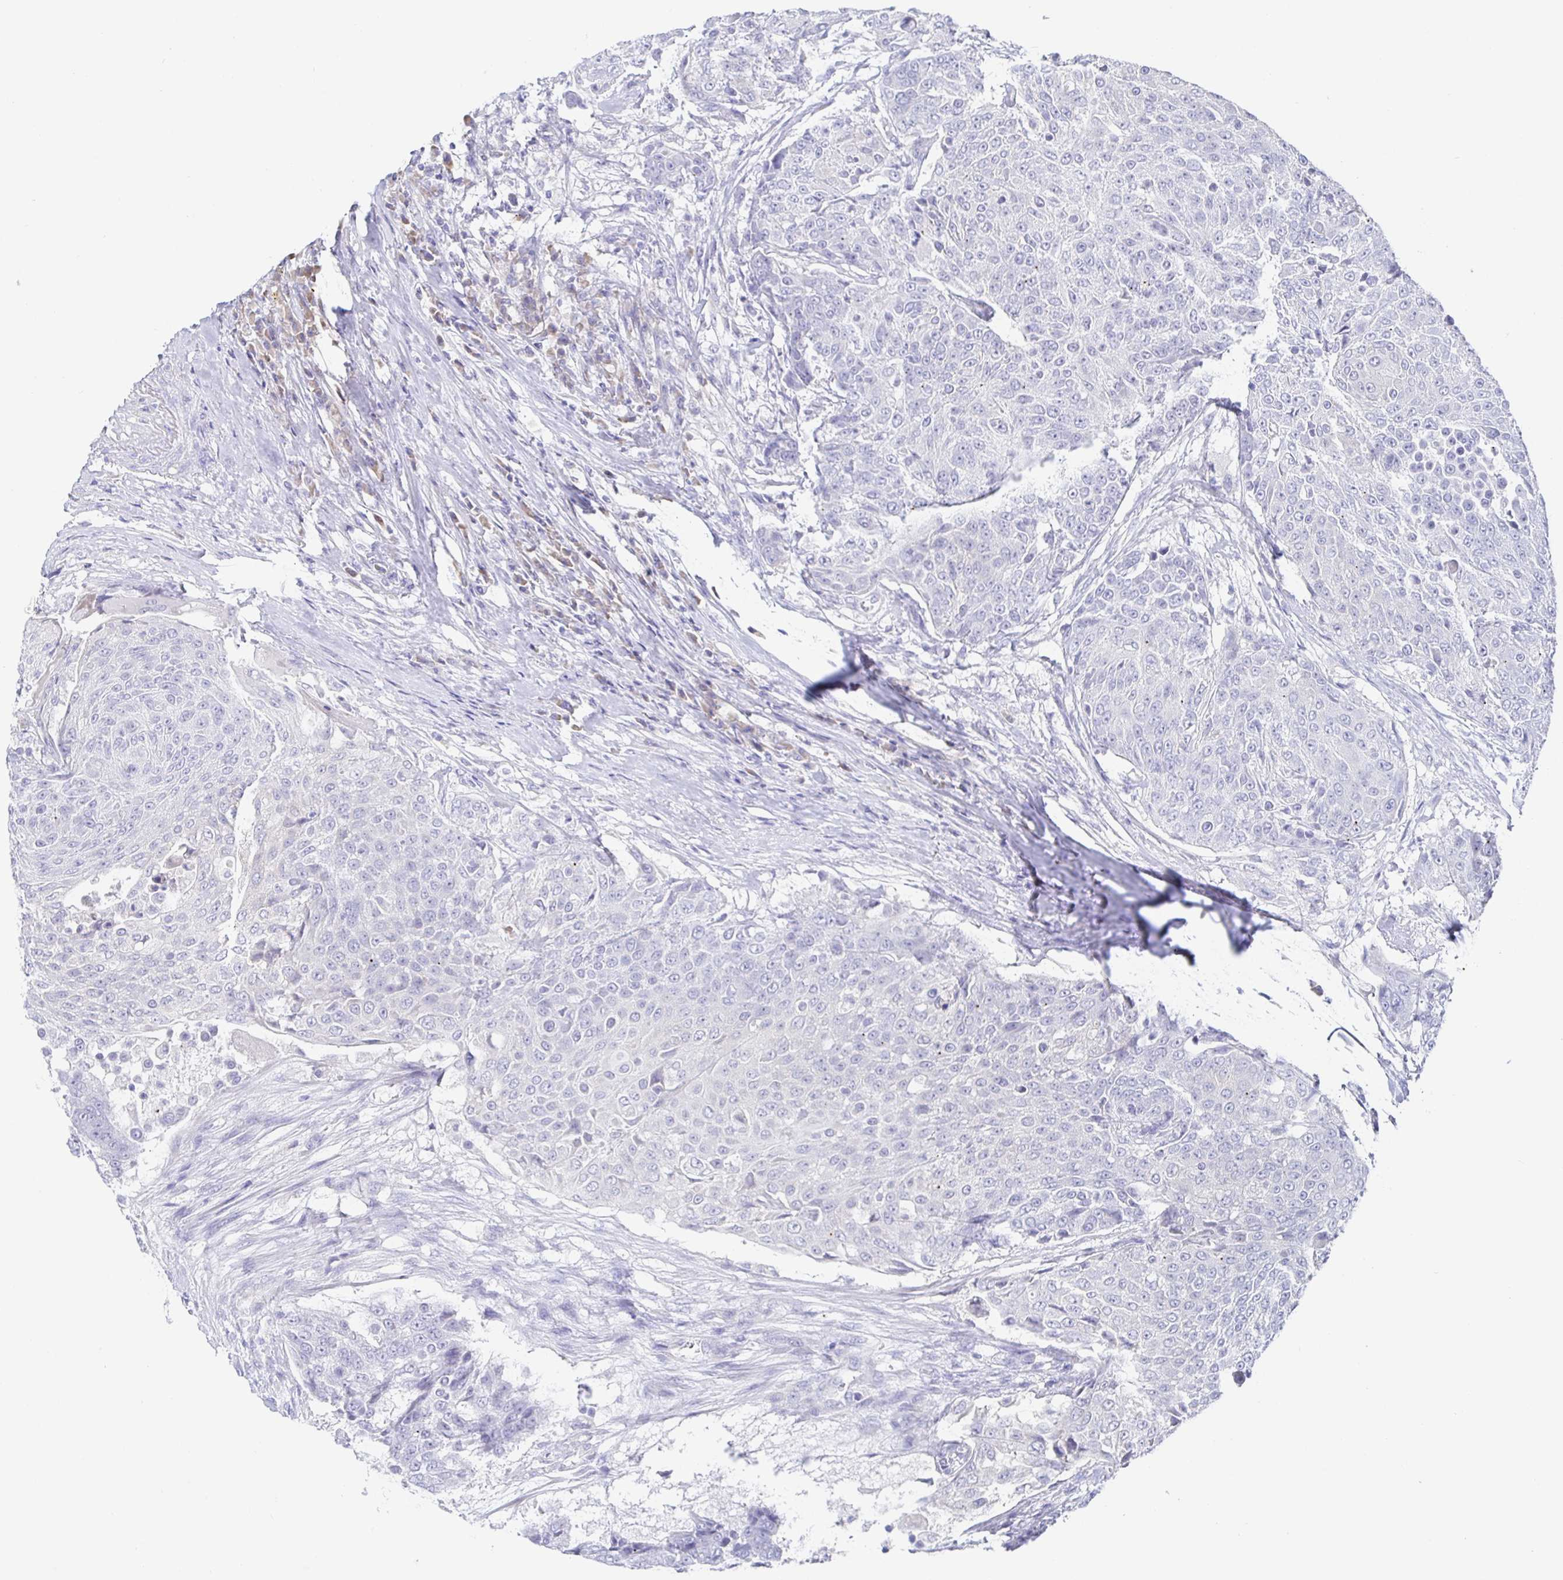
{"staining": {"intensity": "negative", "quantity": "none", "location": "none"}, "tissue": "urothelial cancer", "cell_type": "Tumor cells", "image_type": "cancer", "snomed": [{"axis": "morphology", "description": "Urothelial carcinoma, High grade"}, {"axis": "topography", "description": "Urinary bladder"}], "caption": "The photomicrograph shows no significant expression in tumor cells of high-grade urothelial carcinoma. Brightfield microscopy of IHC stained with DAB (3,3'-diaminobenzidine) (brown) and hematoxylin (blue), captured at high magnification.", "gene": "SIAH3", "patient": {"sex": "female", "age": 63}}